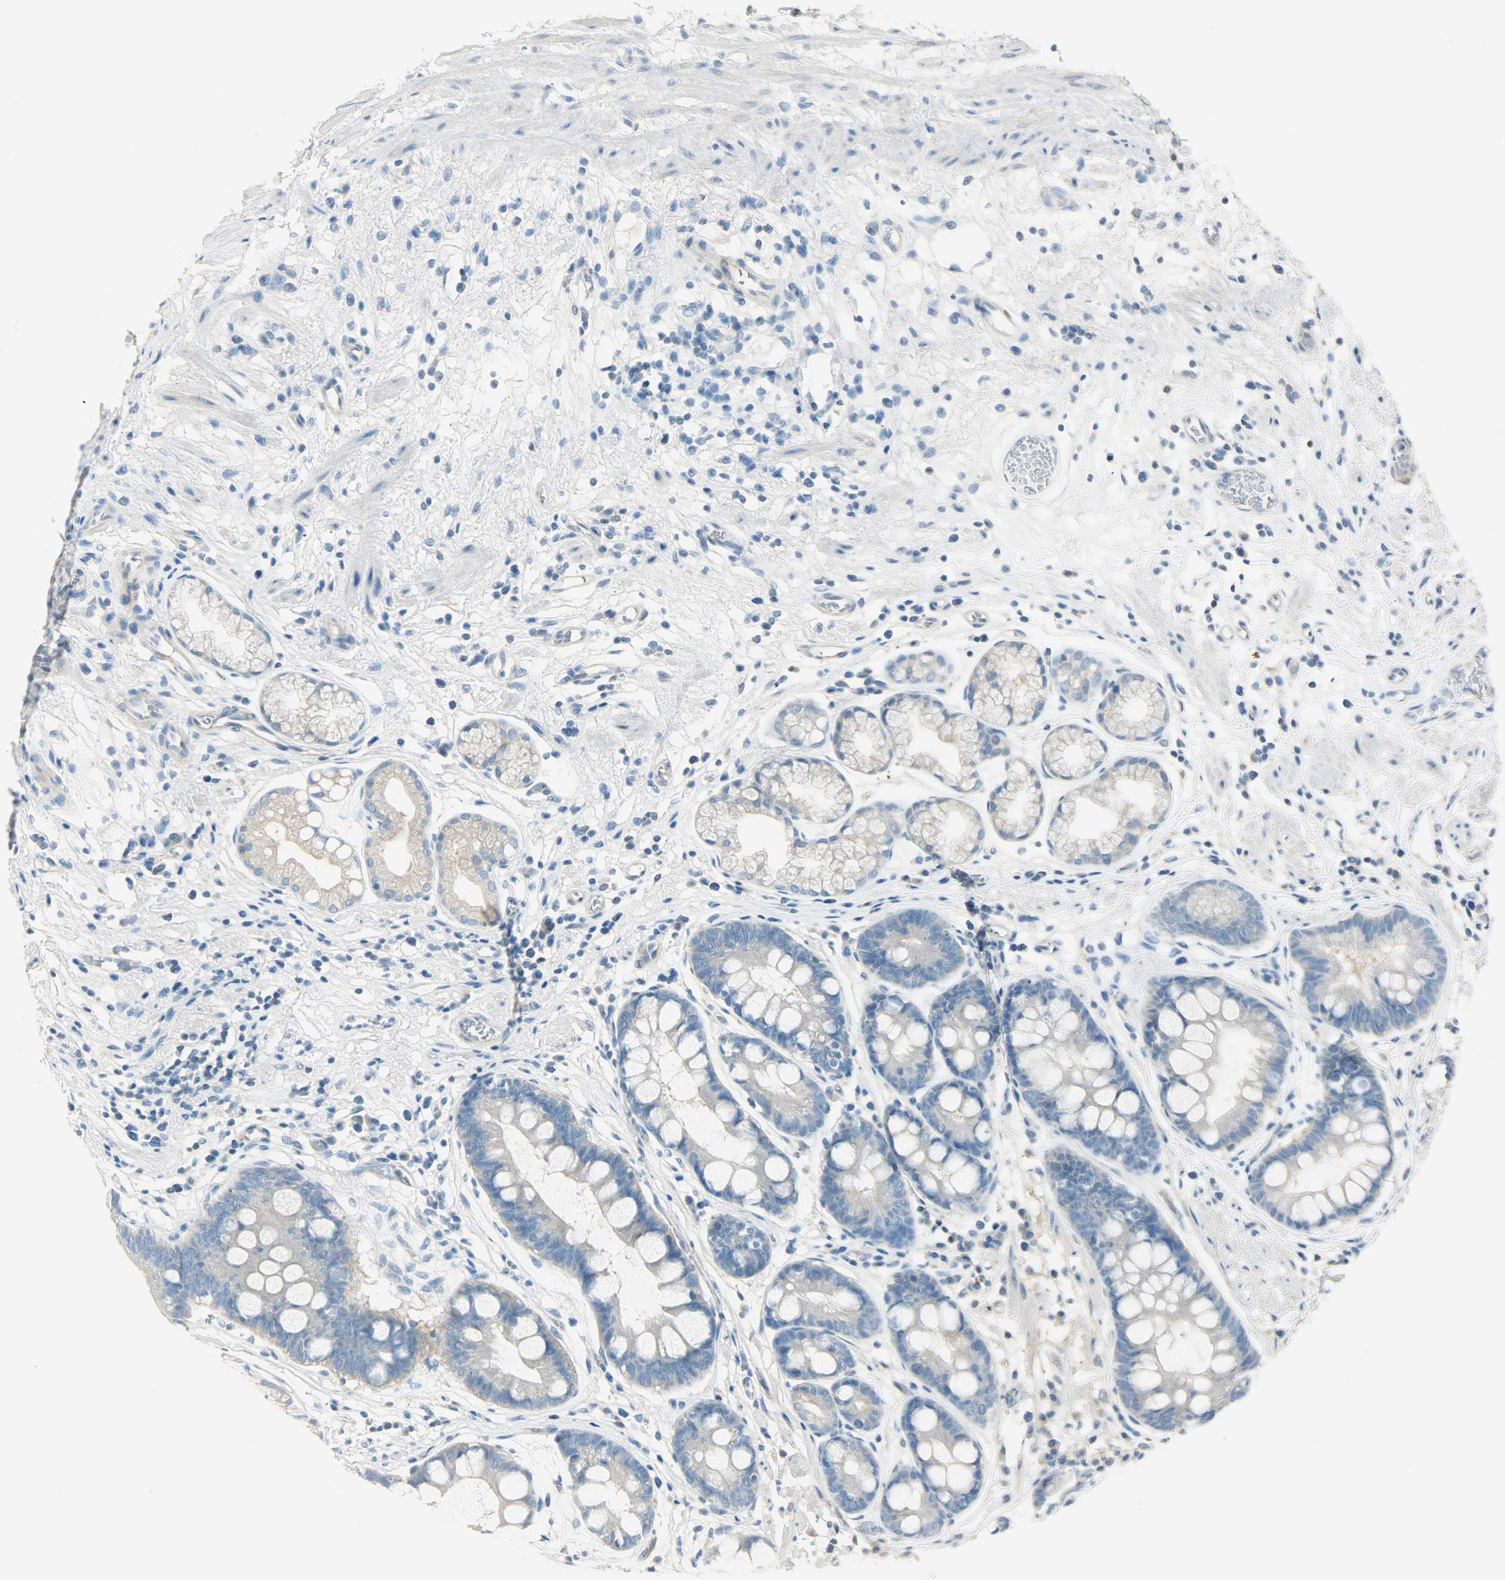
{"staining": {"intensity": "weak", "quantity": "25%-75%", "location": "cytoplasmic/membranous"}, "tissue": "stomach", "cell_type": "Glandular cells", "image_type": "normal", "snomed": [{"axis": "morphology", "description": "Normal tissue, NOS"}, {"axis": "morphology", "description": "Inflammation, NOS"}, {"axis": "topography", "description": "Stomach, lower"}], "caption": "IHC (DAB (3,3'-diaminobenzidine)) staining of normal human stomach exhibits weak cytoplasmic/membranous protein expression in about 25%-75% of glandular cells. (Stains: DAB (3,3'-diaminobenzidine) in brown, nuclei in blue, Microscopy: brightfield microscopy at high magnification).", "gene": "TSC22D2", "patient": {"sex": "male", "age": 59}}